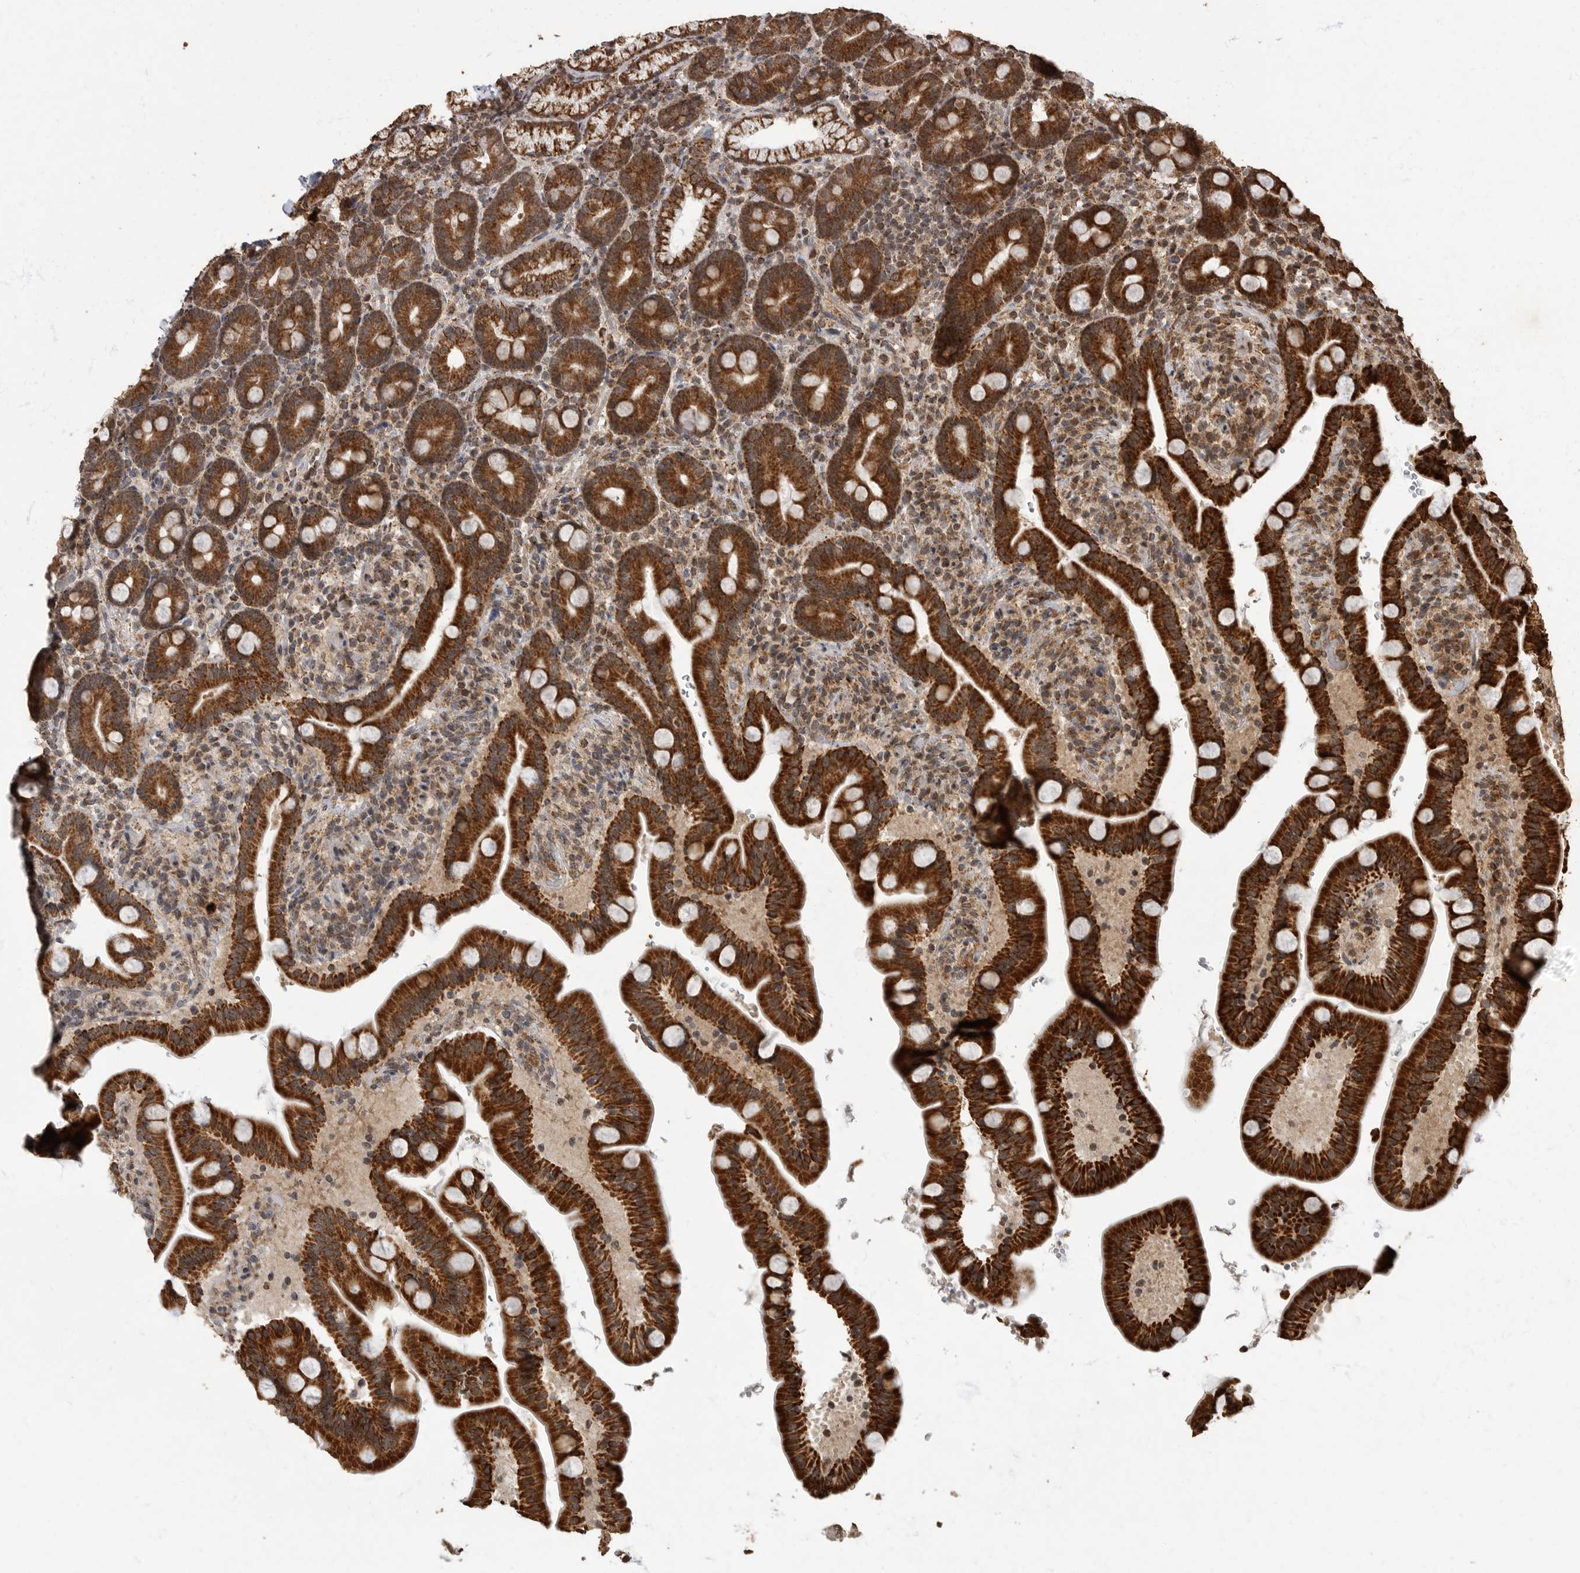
{"staining": {"intensity": "strong", "quantity": ">75%", "location": "cytoplasmic/membranous"}, "tissue": "duodenum", "cell_type": "Glandular cells", "image_type": "normal", "snomed": [{"axis": "morphology", "description": "Normal tissue, NOS"}, {"axis": "topography", "description": "Duodenum"}], "caption": "Brown immunohistochemical staining in benign human duodenum demonstrates strong cytoplasmic/membranous staining in approximately >75% of glandular cells.", "gene": "MAFG", "patient": {"sex": "male", "age": 54}}